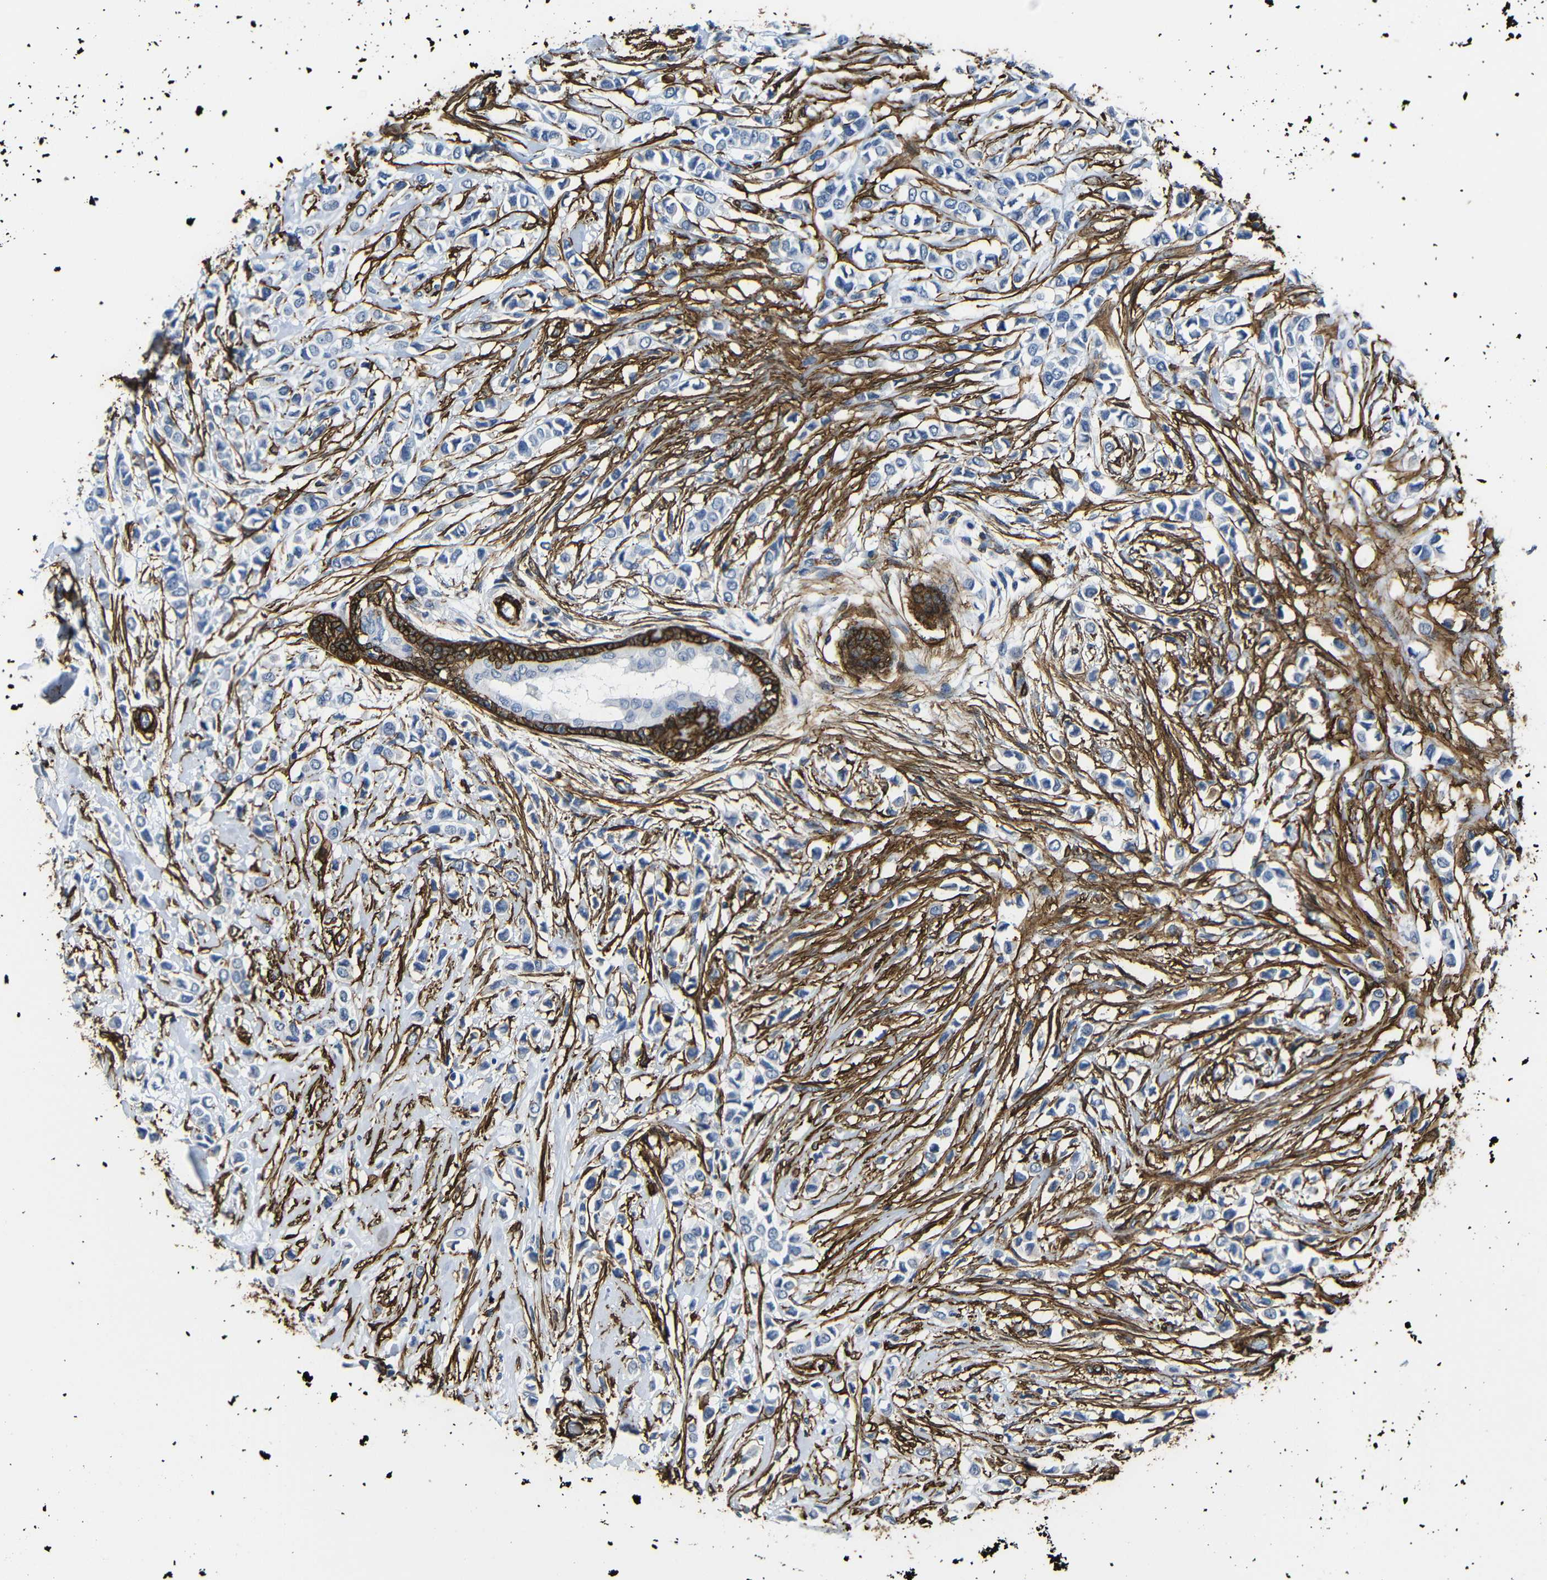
{"staining": {"intensity": "negative", "quantity": "none", "location": "none"}, "tissue": "breast cancer", "cell_type": "Tumor cells", "image_type": "cancer", "snomed": [{"axis": "morphology", "description": "Lobular carcinoma"}, {"axis": "topography", "description": "Breast"}], "caption": "This is an IHC micrograph of breast lobular carcinoma. There is no positivity in tumor cells.", "gene": "ACTA2", "patient": {"sex": "female", "age": 51}}